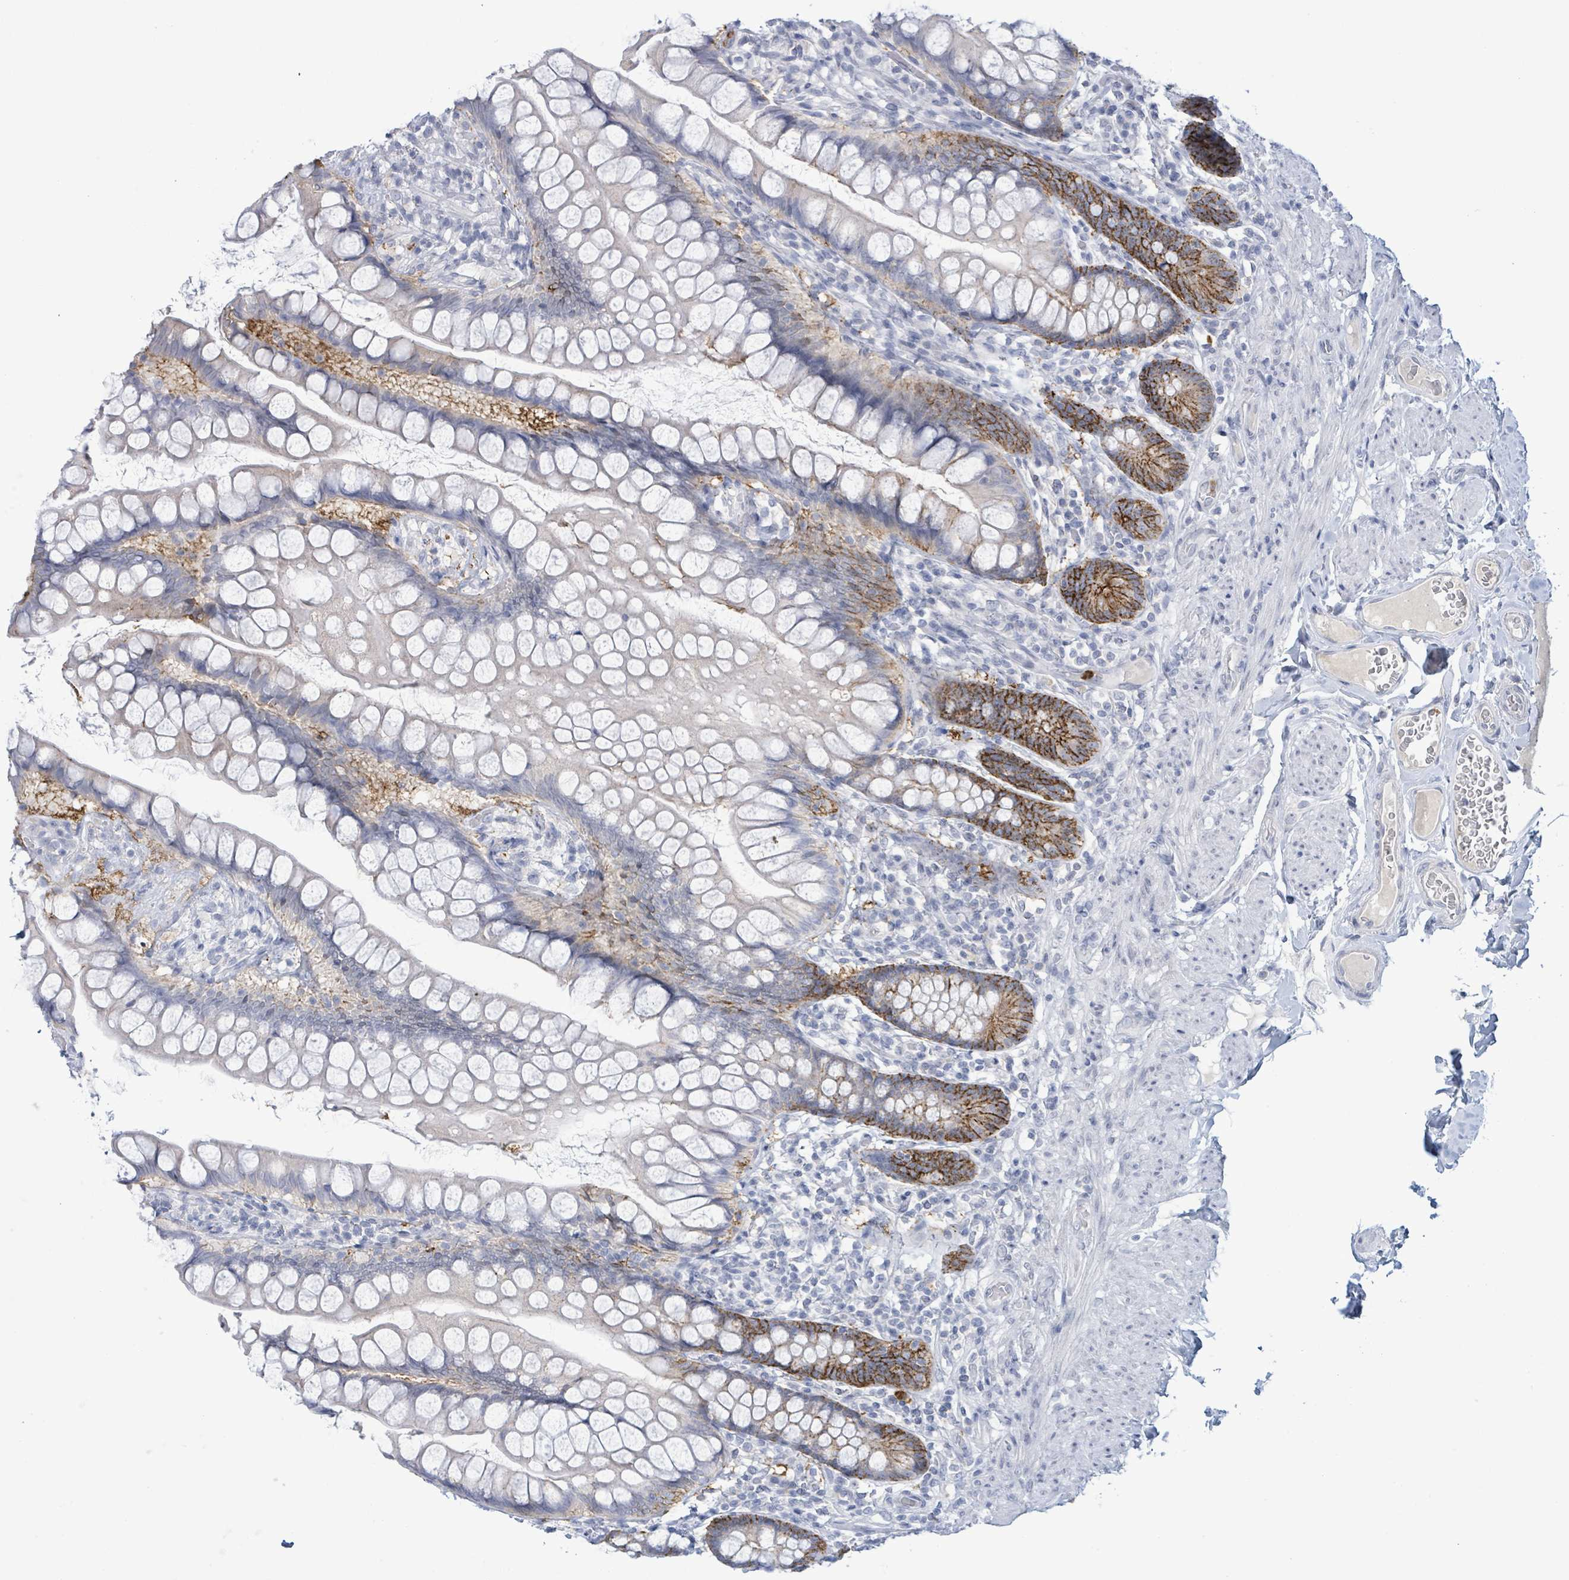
{"staining": {"intensity": "moderate", "quantity": "<25%", "location": "cytoplasmic/membranous"}, "tissue": "small intestine", "cell_type": "Glandular cells", "image_type": "normal", "snomed": [{"axis": "morphology", "description": "Normal tissue, NOS"}, {"axis": "topography", "description": "Small intestine"}], "caption": "IHC photomicrograph of benign small intestine: small intestine stained using immunohistochemistry displays low levels of moderate protein expression localized specifically in the cytoplasmic/membranous of glandular cells, appearing as a cytoplasmic/membranous brown color.", "gene": "LCLAT1", "patient": {"sex": "male", "age": 70}}